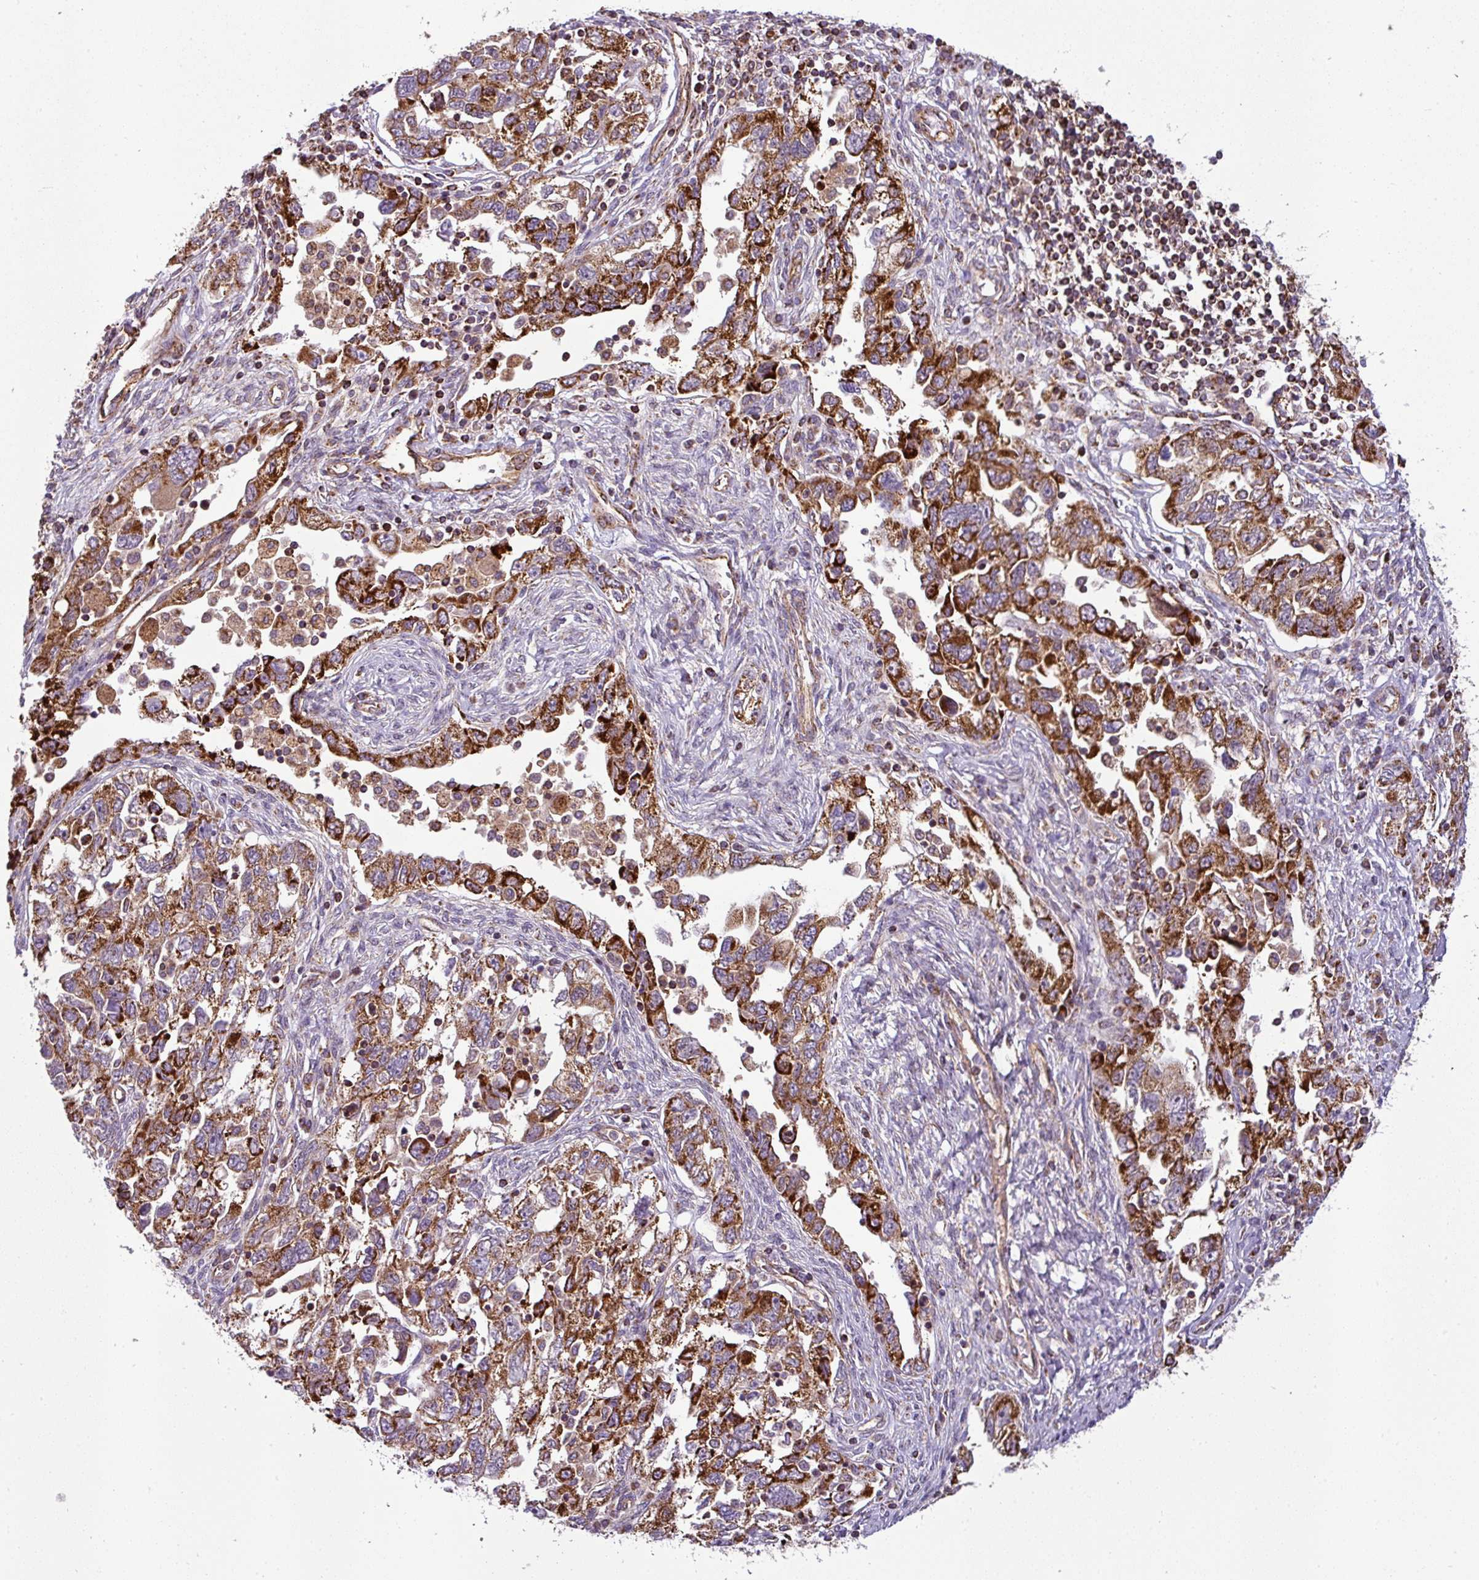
{"staining": {"intensity": "strong", "quantity": ">75%", "location": "cytoplasmic/membranous"}, "tissue": "ovarian cancer", "cell_type": "Tumor cells", "image_type": "cancer", "snomed": [{"axis": "morphology", "description": "Carcinoma, NOS"}, {"axis": "morphology", "description": "Cystadenocarcinoma, serous, NOS"}, {"axis": "topography", "description": "Ovary"}], "caption": "Serous cystadenocarcinoma (ovarian) tissue demonstrates strong cytoplasmic/membranous expression in approximately >75% of tumor cells, visualized by immunohistochemistry. Ihc stains the protein in brown and the nuclei are stained blue.", "gene": "PRELID3B", "patient": {"sex": "female", "age": 69}}